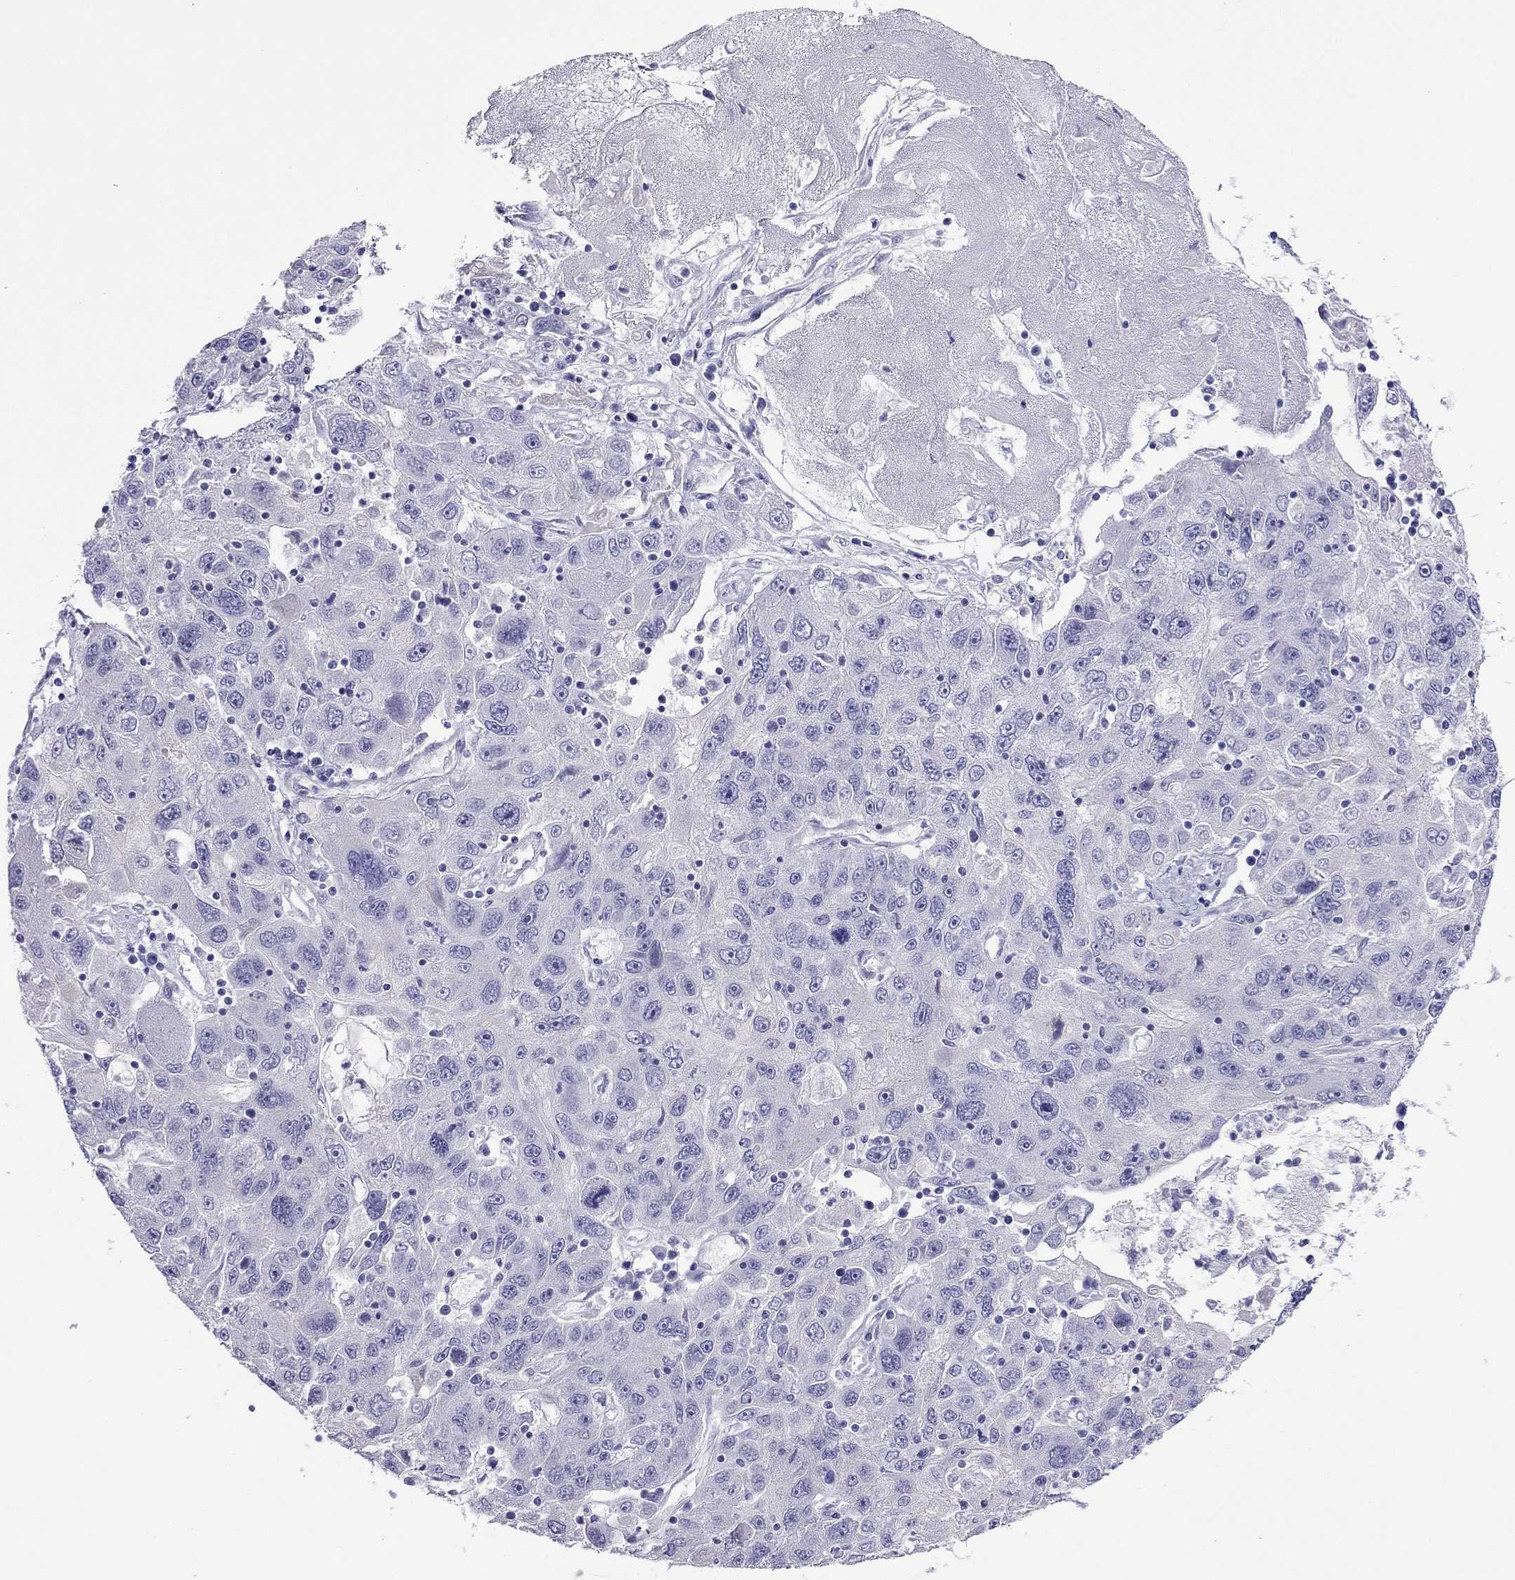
{"staining": {"intensity": "negative", "quantity": "none", "location": "none"}, "tissue": "stomach cancer", "cell_type": "Tumor cells", "image_type": "cancer", "snomed": [{"axis": "morphology", "description": "Adenocarcinoma, NOS"}, {"axis": "topography", "description": "Stomach"}], "caption": "An image of adenocarcinoma (stomach) stained for a protein exhibits no brown staining in tumor cells. (DAB IHC with hematoxylin counter stain).", "gene": "PCDHA6", "patient": {"sex": "male", "age": 56}}